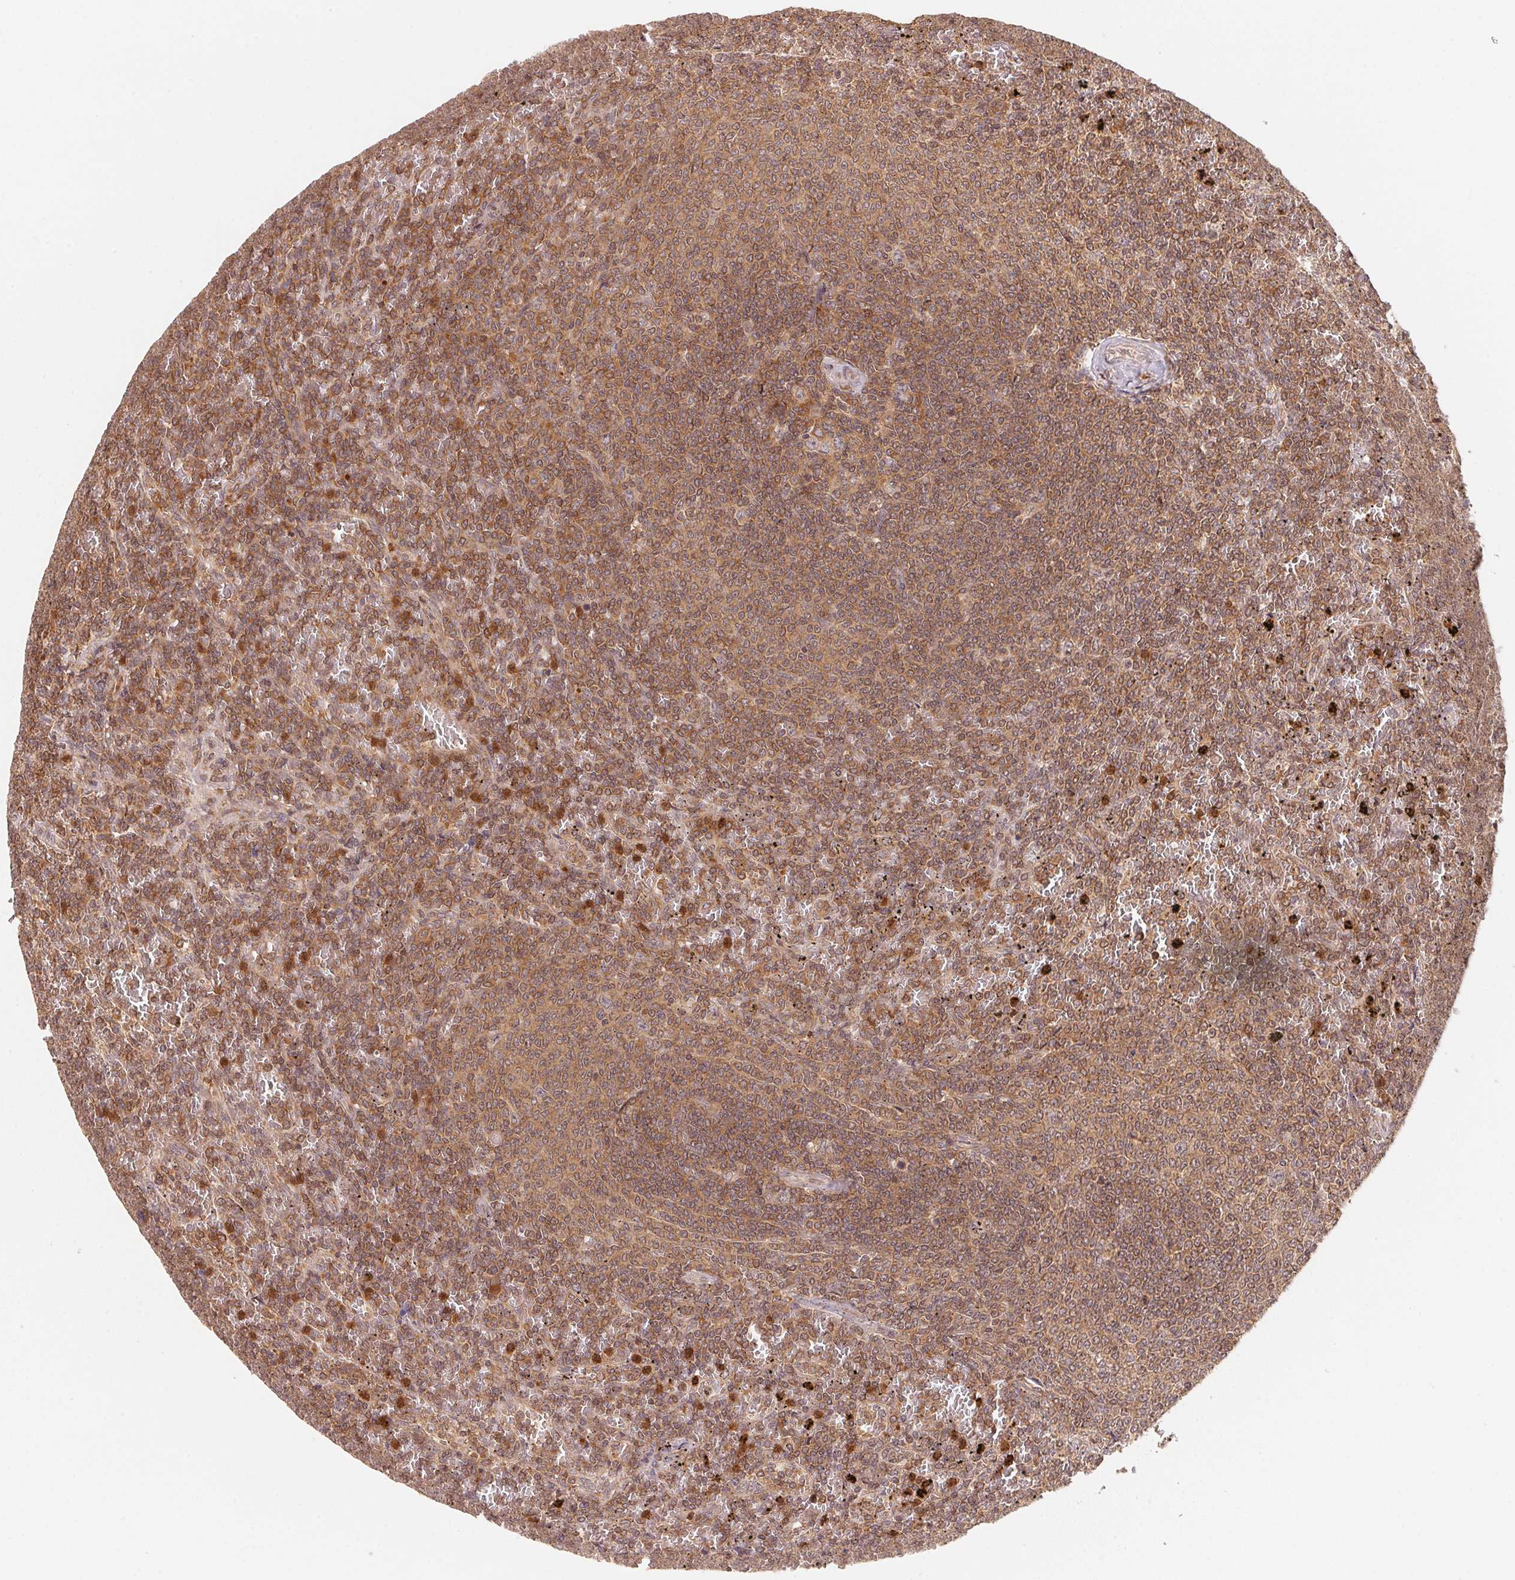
{"staining": {"intensity": "moderate", "quantity": ">75%", "location": "cytoplasmic/membranous"}, "tissue": "lymphoma", "cell_type": "Tumor cells", "image_type": "cancer", "snomed": [{"axis": "morphology", "description": "Malignant lymphoma, non-Hodgkin's type, Low grade"}, {"axis": "topography", "description": "Spleen"}], "caption": "Lymphoma stained with DAB immunohistochemistry (IHC) exhibits medium levels of moderate cytoplasmic/membranous expression in about >75% of tumor cells. (Brightfield microscopy of DAB IHC at high magnification).", "gene": "CCDC102B", "patient": {"sex": "female", "age": 77}}